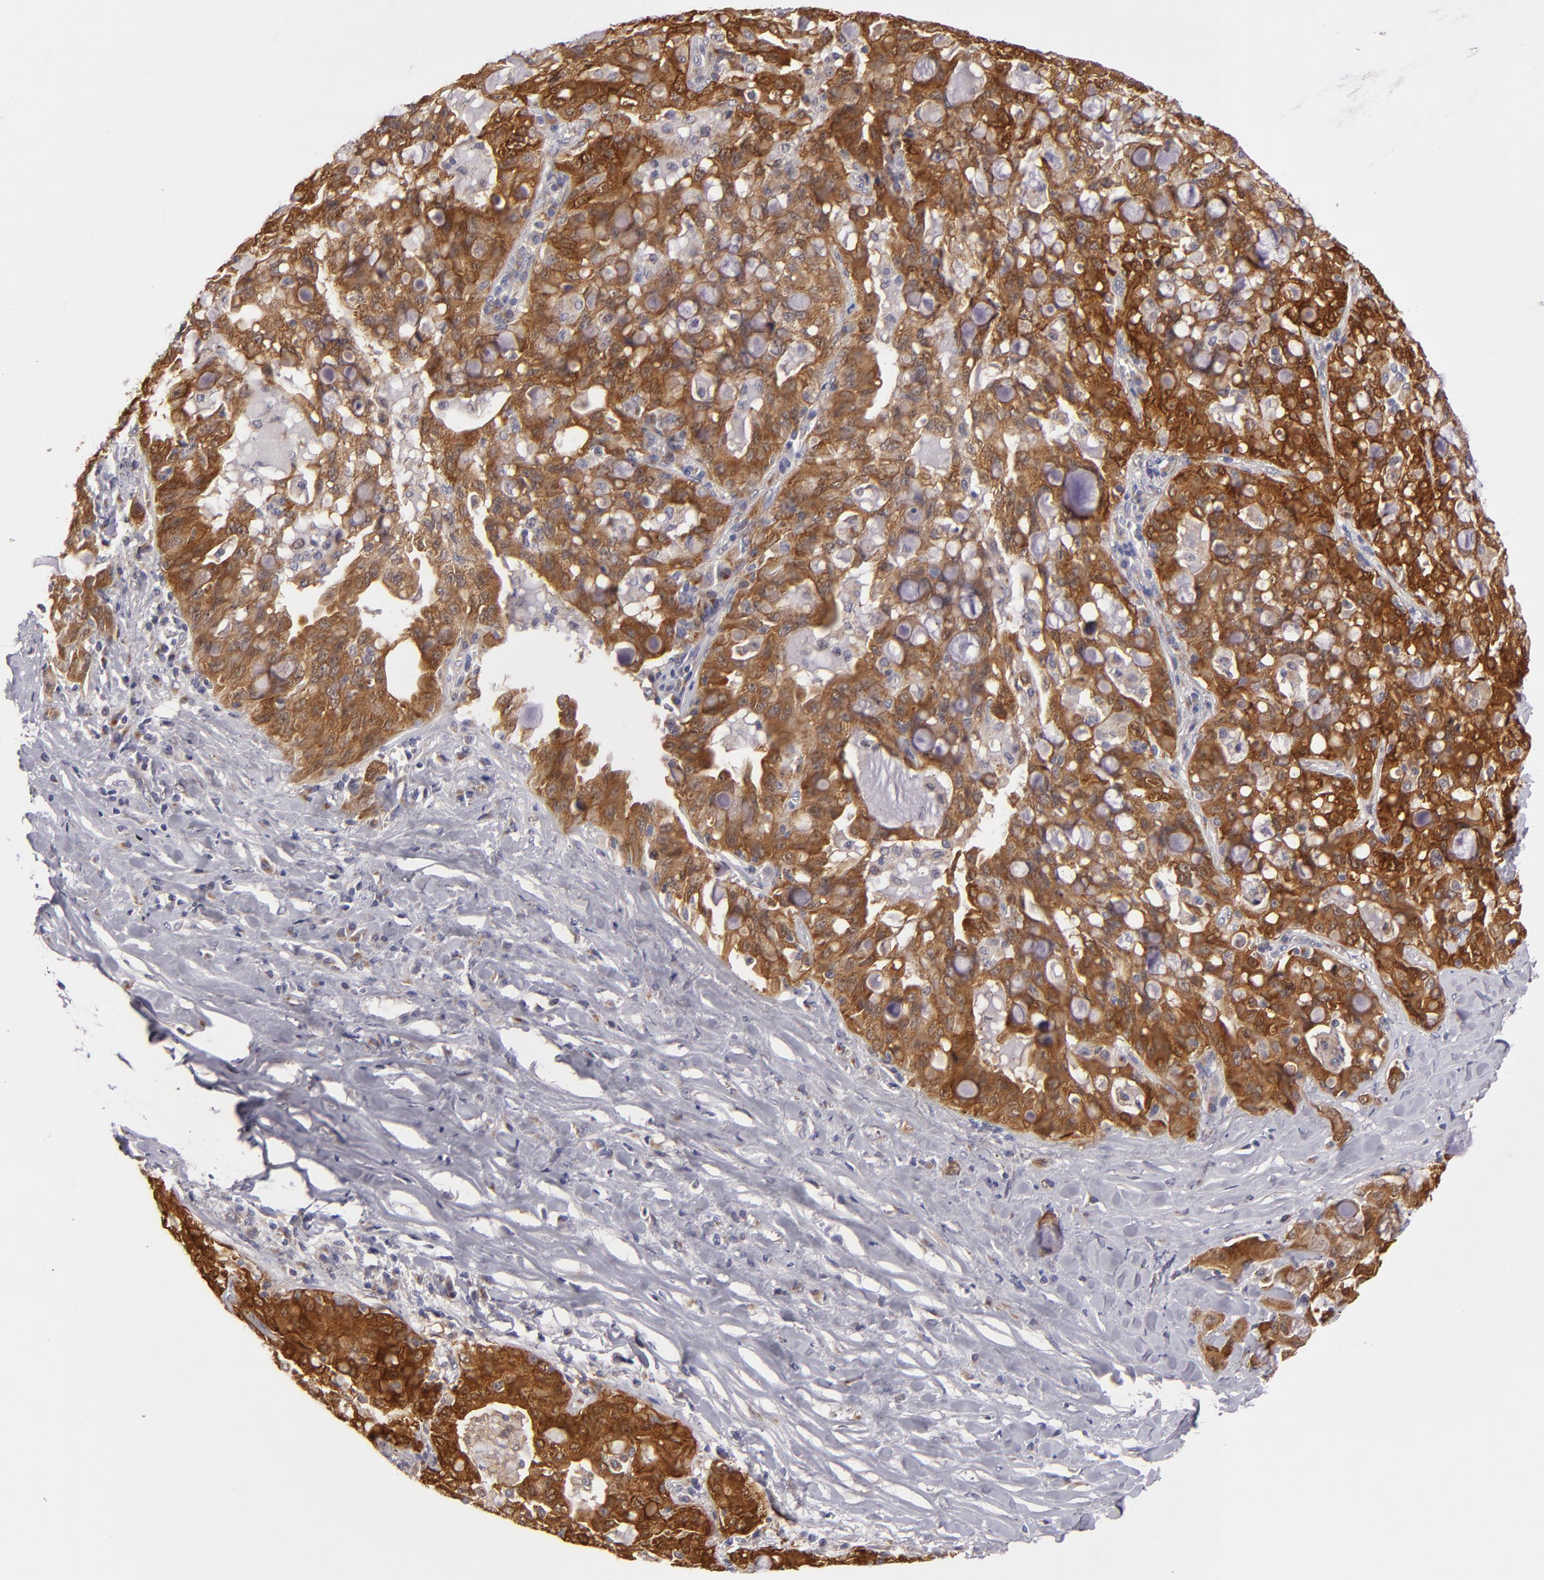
{"staining": {"intensity": "strong", "quantity": ">75%", "location": "cytoplasmic/membranous"}, "tissue": "lung cancer", "cell_type": "Tumor cells", "image_type": "cancer", "snomed": [{"axis": "morphology", "description": "Adenocarcinoma, NOS"}, {"axis": "topography", "description": "Lung"}], "caption": "Immunohistochemical staining of lung cancer (adenocarcinoma) displays strong cytoplasmic/membranous protein positivity in about >75% of tumor cells.", "gene": "SH2D4A", "patient": {"sex": "female", "age": 44}}